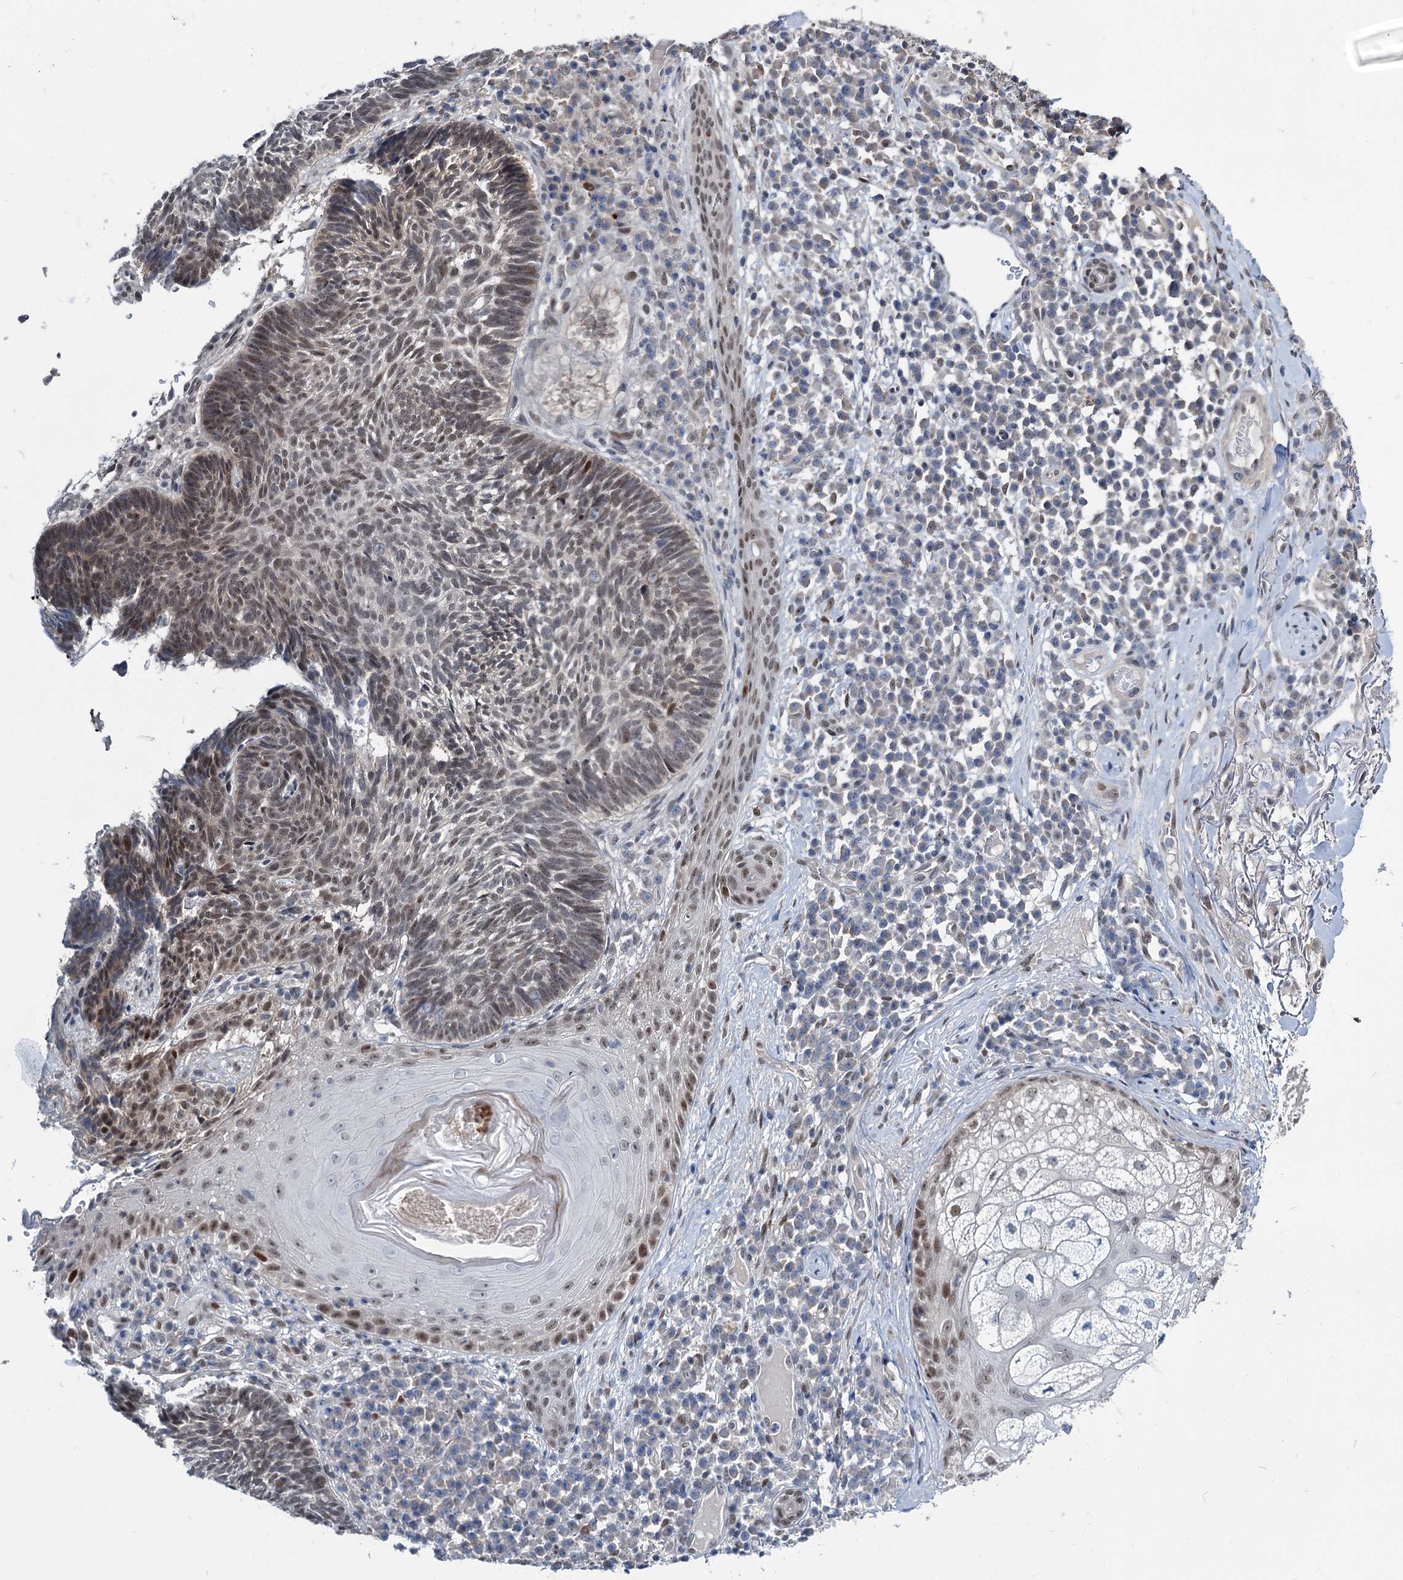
{"staining": {"intensity": "moderate", "quantity": "<25%", "location": "nuclear"}, "tissue": "skin cancer", "cell_type": "Tumor cells", "image_type": "cancer", "snomed": [{"axis": "morphology", "description": "Basal cell carcinoma"}, {"axis": "topography", "description": "Skin"}], "caption": "Immunohistochemistry (DAB (3,3'-diaminobenzidine)) staining of skin cancer exhibits moderate nuclear protein staining in about <25% of tumor cells. (Stains: DAB (3,3'-diaminobenzidine) in brown, nuclei in blue, Microscopy: brightfield microscopy at high magnification).", "gene": "DCUN1D4", "patient": {"sex": "male", "age": 88}}